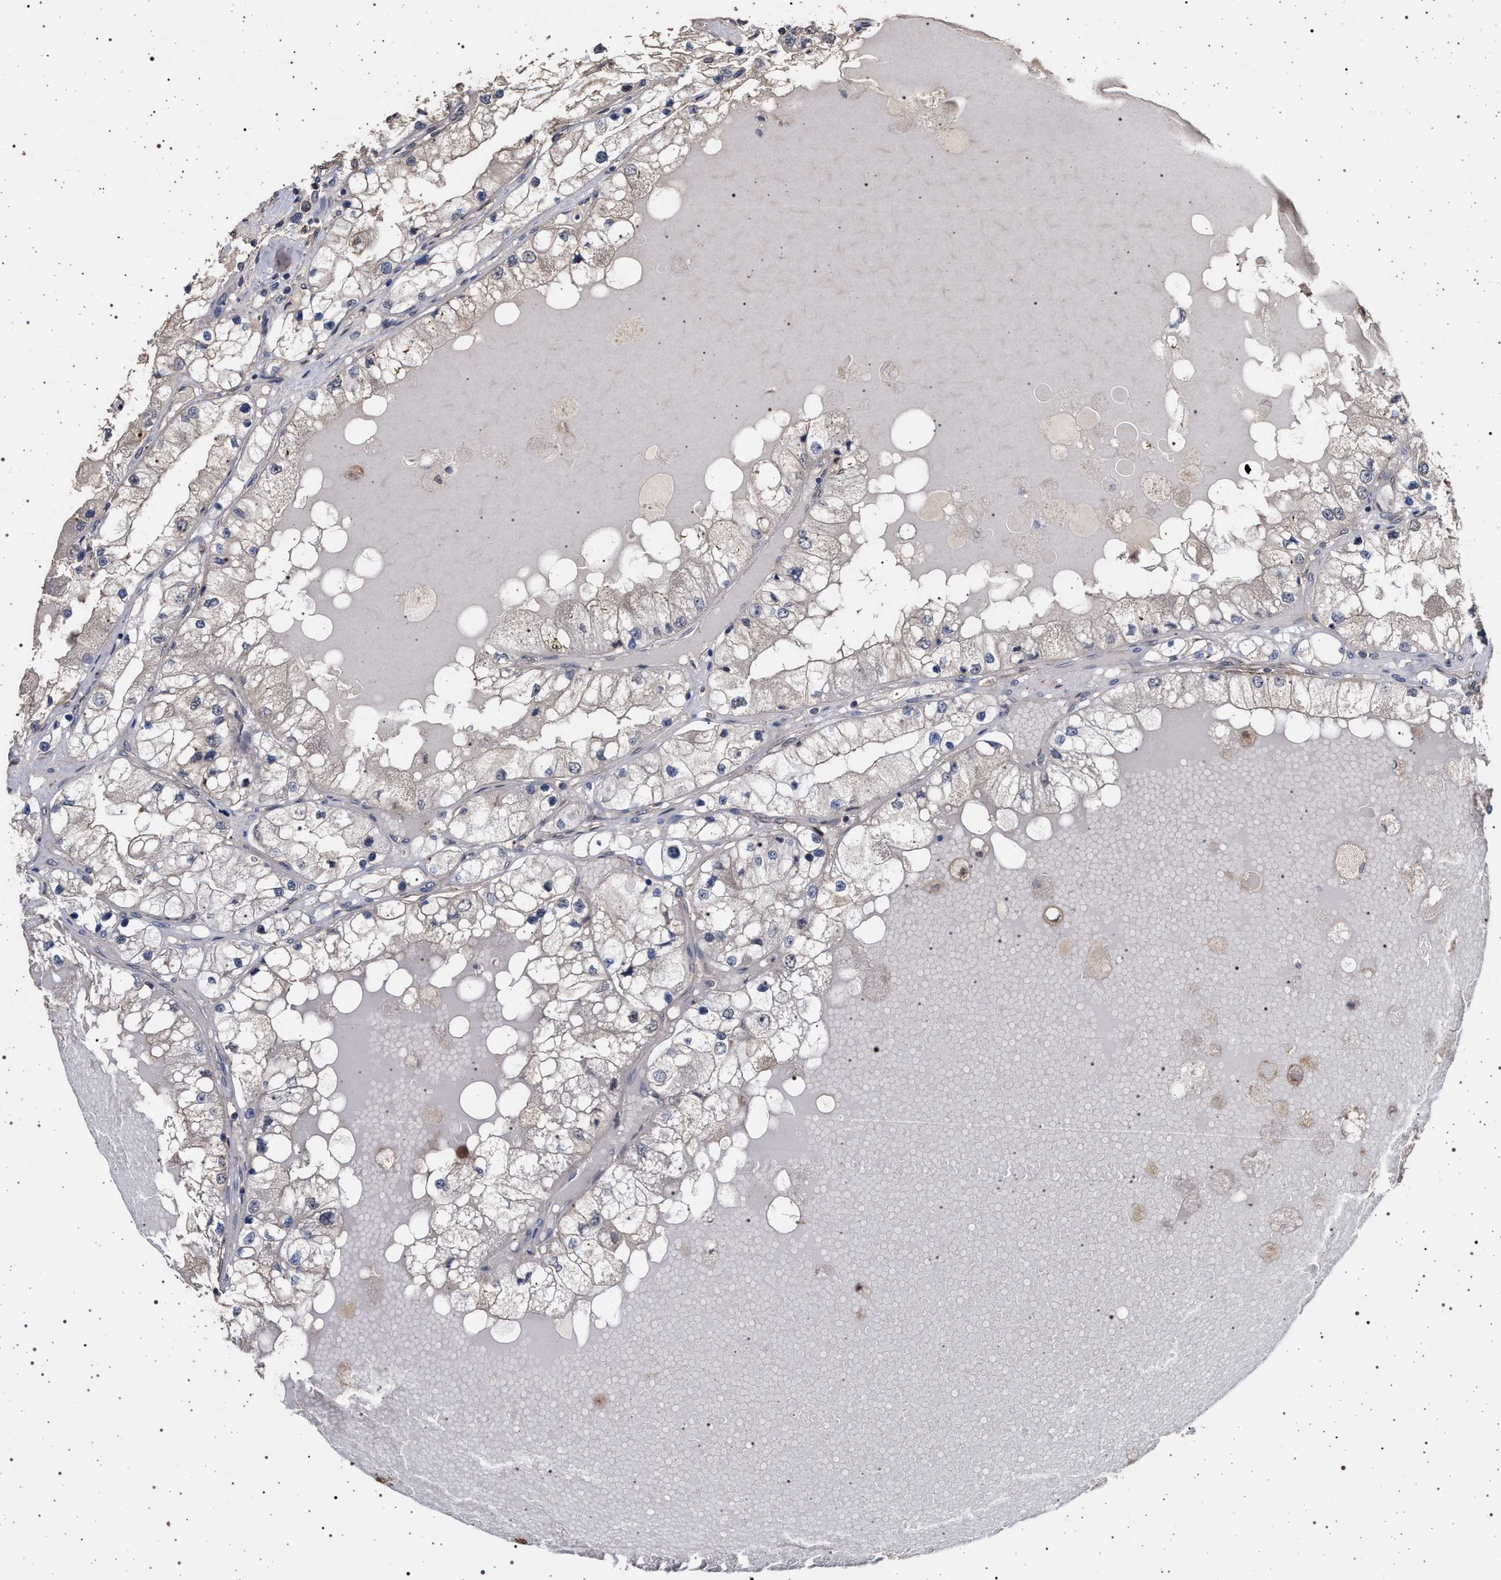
{"staining": {"intensity": "negative", "quantity": "none", "location": "none"}, "tissue": "renal cancer", "cell_type": "Tumor cells", "image_type": "cancer", "snomed": [{"axis": "morphology", "description": "Adenocarcinoma, NOS"}, {"axis": "topography", "description": "Kidney"}], "caption": "Tumor cells are negative for protein expression in human renal adenocarcinoma. The staining was performed using DAB (3,3'-diaminobenzidine) to visualize the protein expression in brown, while the nuclei were stained in blue with hematoxylin (Magnification: 20x).", "gene": "IFT20", "patient": {"sex": "male", "age": 68}}